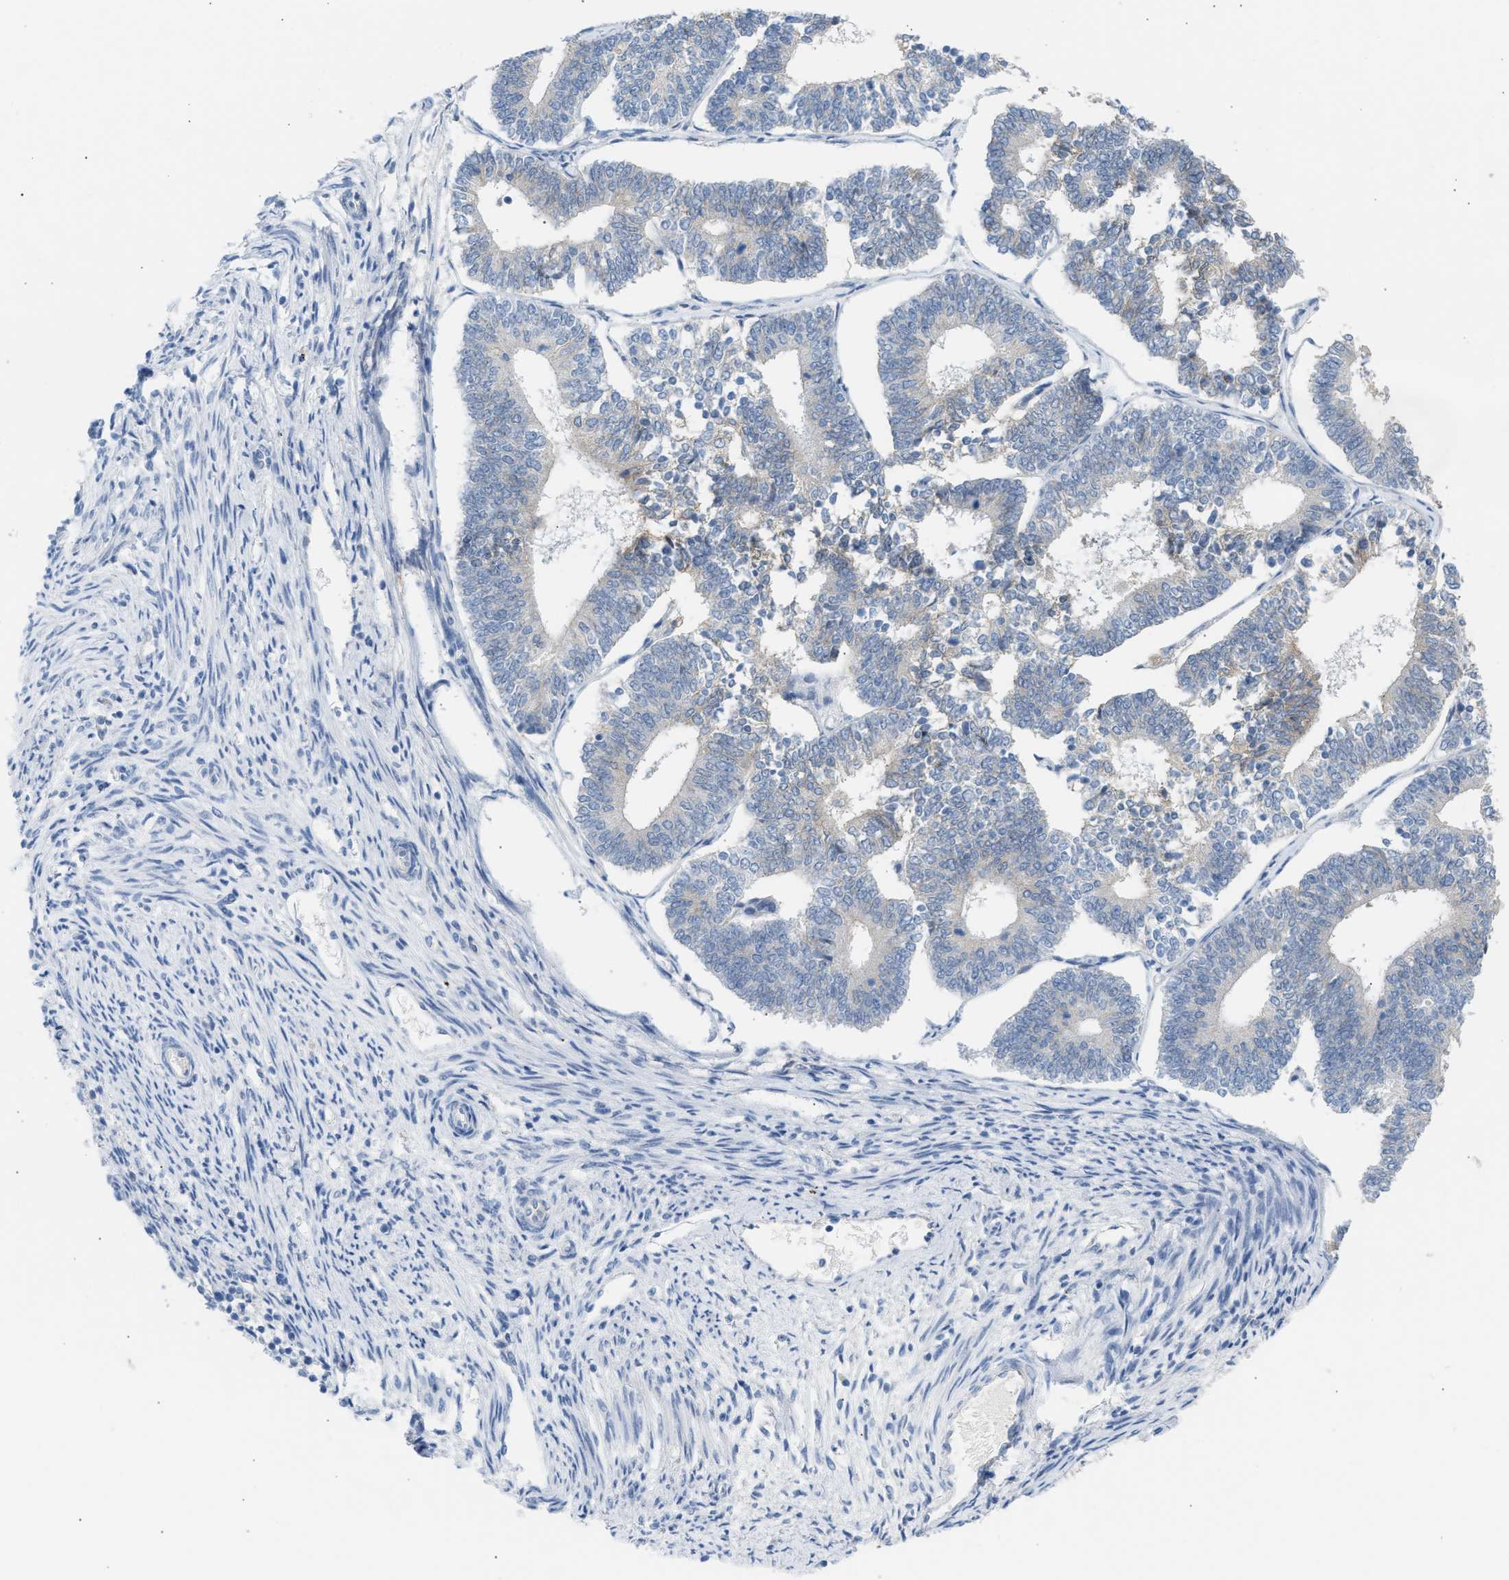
{"staining": {"intensity": "weak", "quantity": "<25%", "location": "cytoplasmic/membranous"}, "tissue": "endometrial cancer", "cell_type": "Tumor cells", "image_type": "cancer", "snomed": [{"axis": "morphology", "description": "Adenocarcinoma, NOS"}, {"axis": "topography", "description": "Endometrium"}], "caption": "High magnification brightfield microscopy of endometrial cancer (adenocarcinoma) stained with DAB (brown) and counterstained with hematoxylin (blue): tumor cells show no significant positivity.", "gene": "ERBB2", "patient": {"sex": "female", "age": 70}}